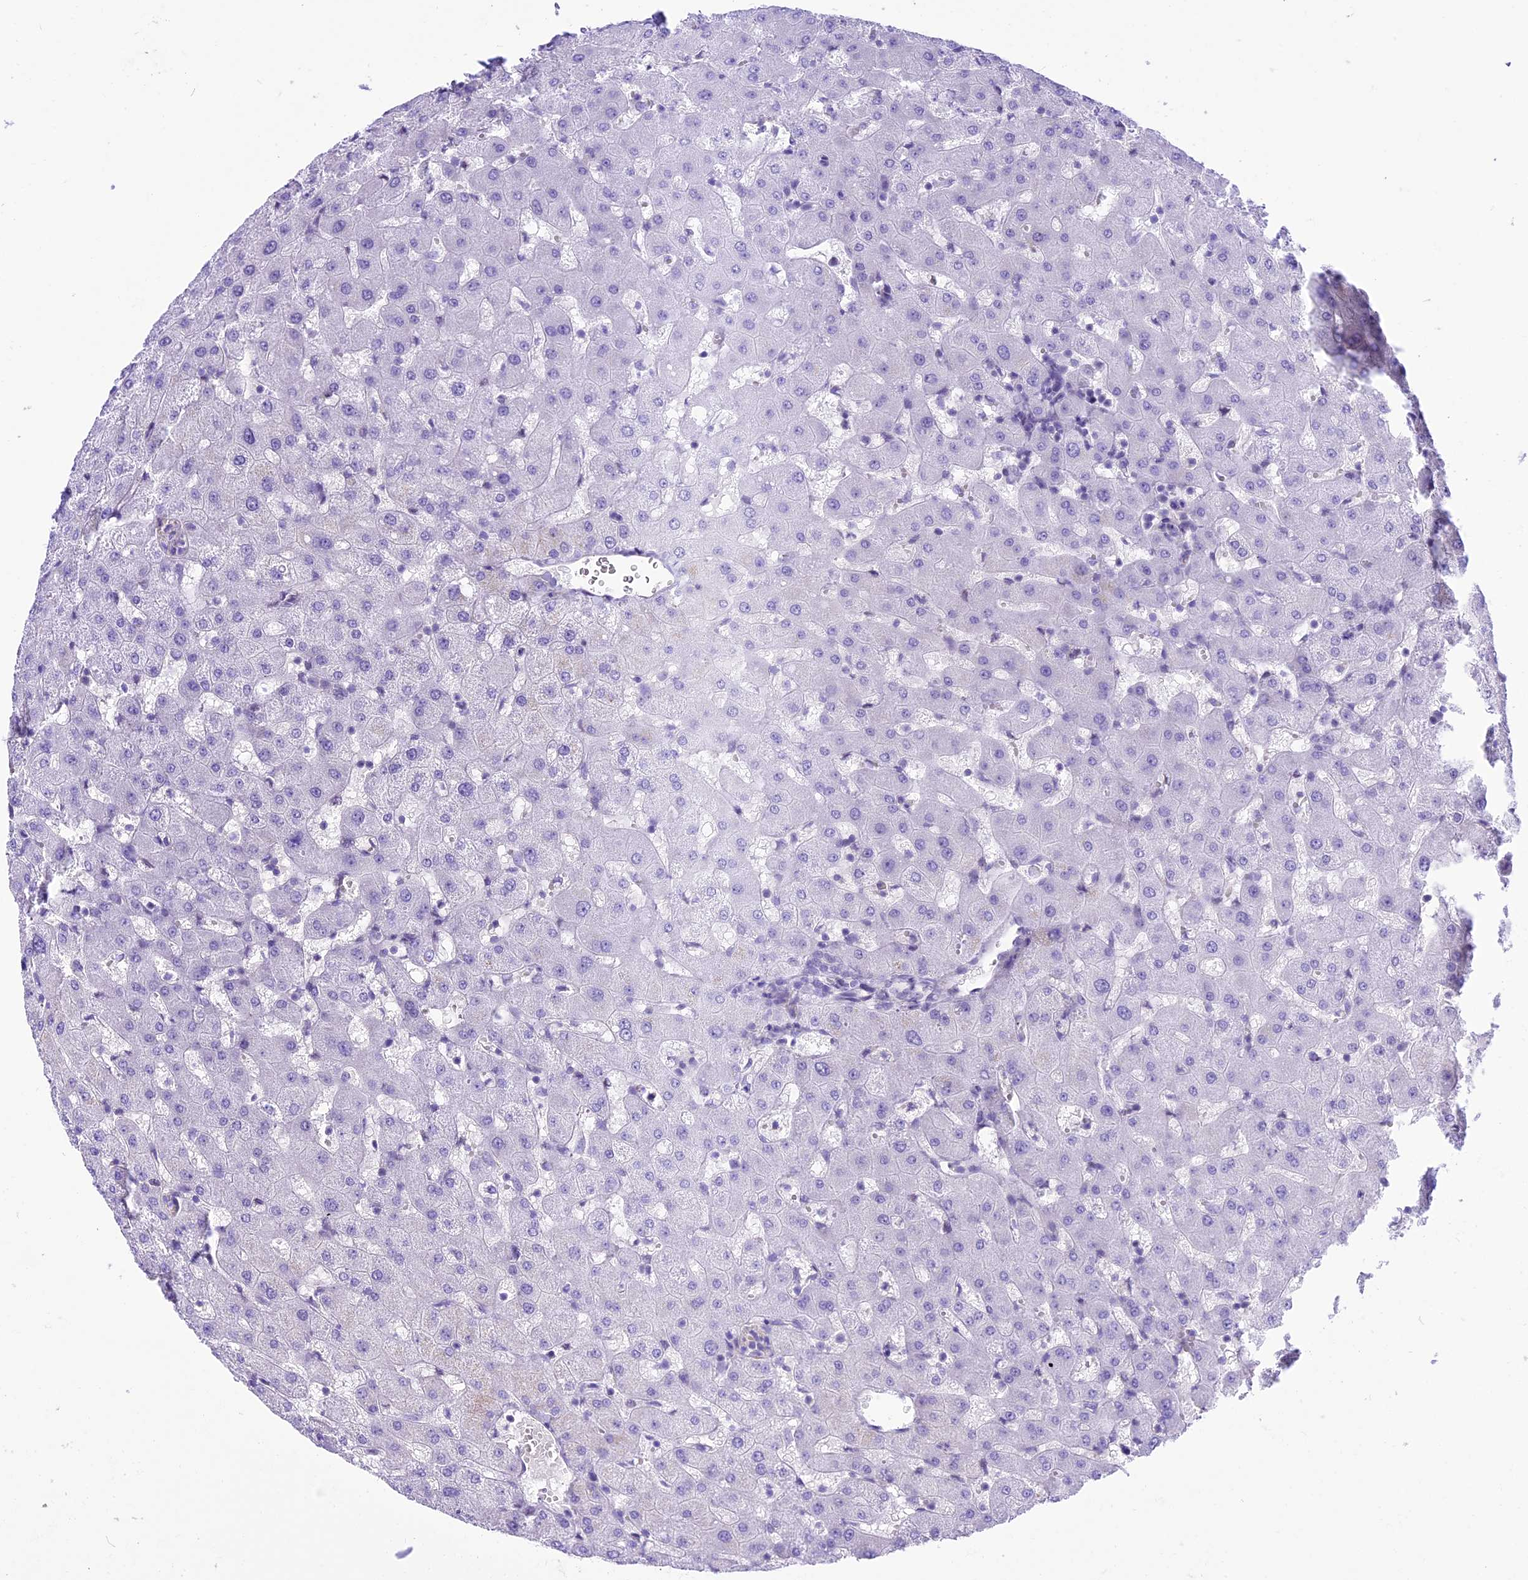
{"staining": {"intensity": "weak", "quantity": "<25%", "location": "nuclear"}, "tissue": "liver", "cell_type": "Cholangiocytes", "image_type": "normal", "snomed": [{"axis": "morphology", "description": "Normal tissue, NOS"}, {"axis": "topography", "description": "Liver"}], "caption": "There is no significant positivity in cholangiocytes of liver. (DAB immunohistochemistry (IHC), high magnification).", "gene": "RPS6KB1", "patient": {"sex": "female", "age": 63}}